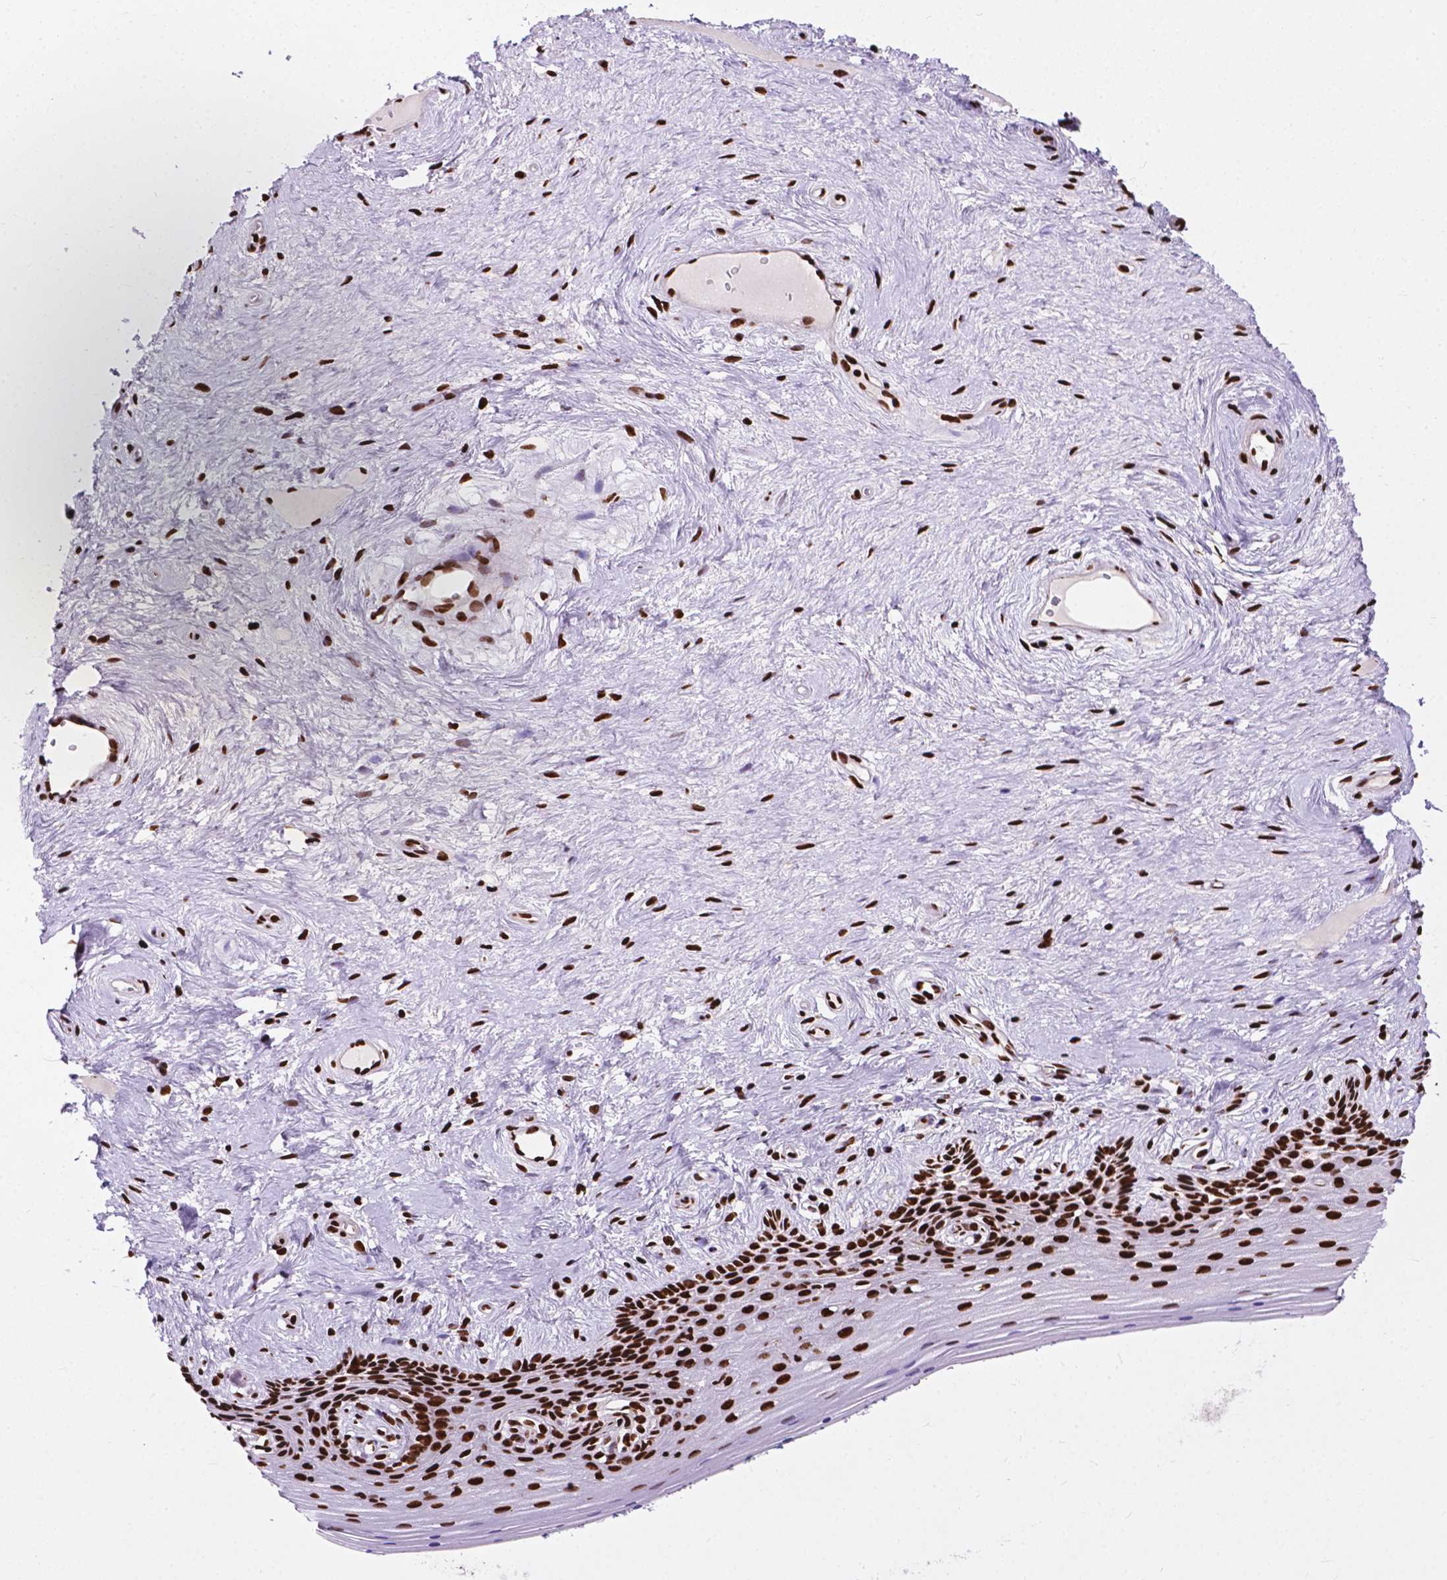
{"staining": {"intensity": "strong", "quantity": ">75%", "location": "nuclear"}, "tissue": "vagina", "cell_type": "Squamous epithelial cells", "image_type": "normal", "snomed": [{"axis": "morphology", "description": "Normal tissue, NOS"}, {"axis": "topography", "description": "Vagina"}], "caption": "Brown immunohistochemical staining in benign human vagina exhibits strong nuclear expression in approximately >75% of squamous epithelial cells.", "gene": "SMIM5", "patient": {"sex": "female", "age": 45}}